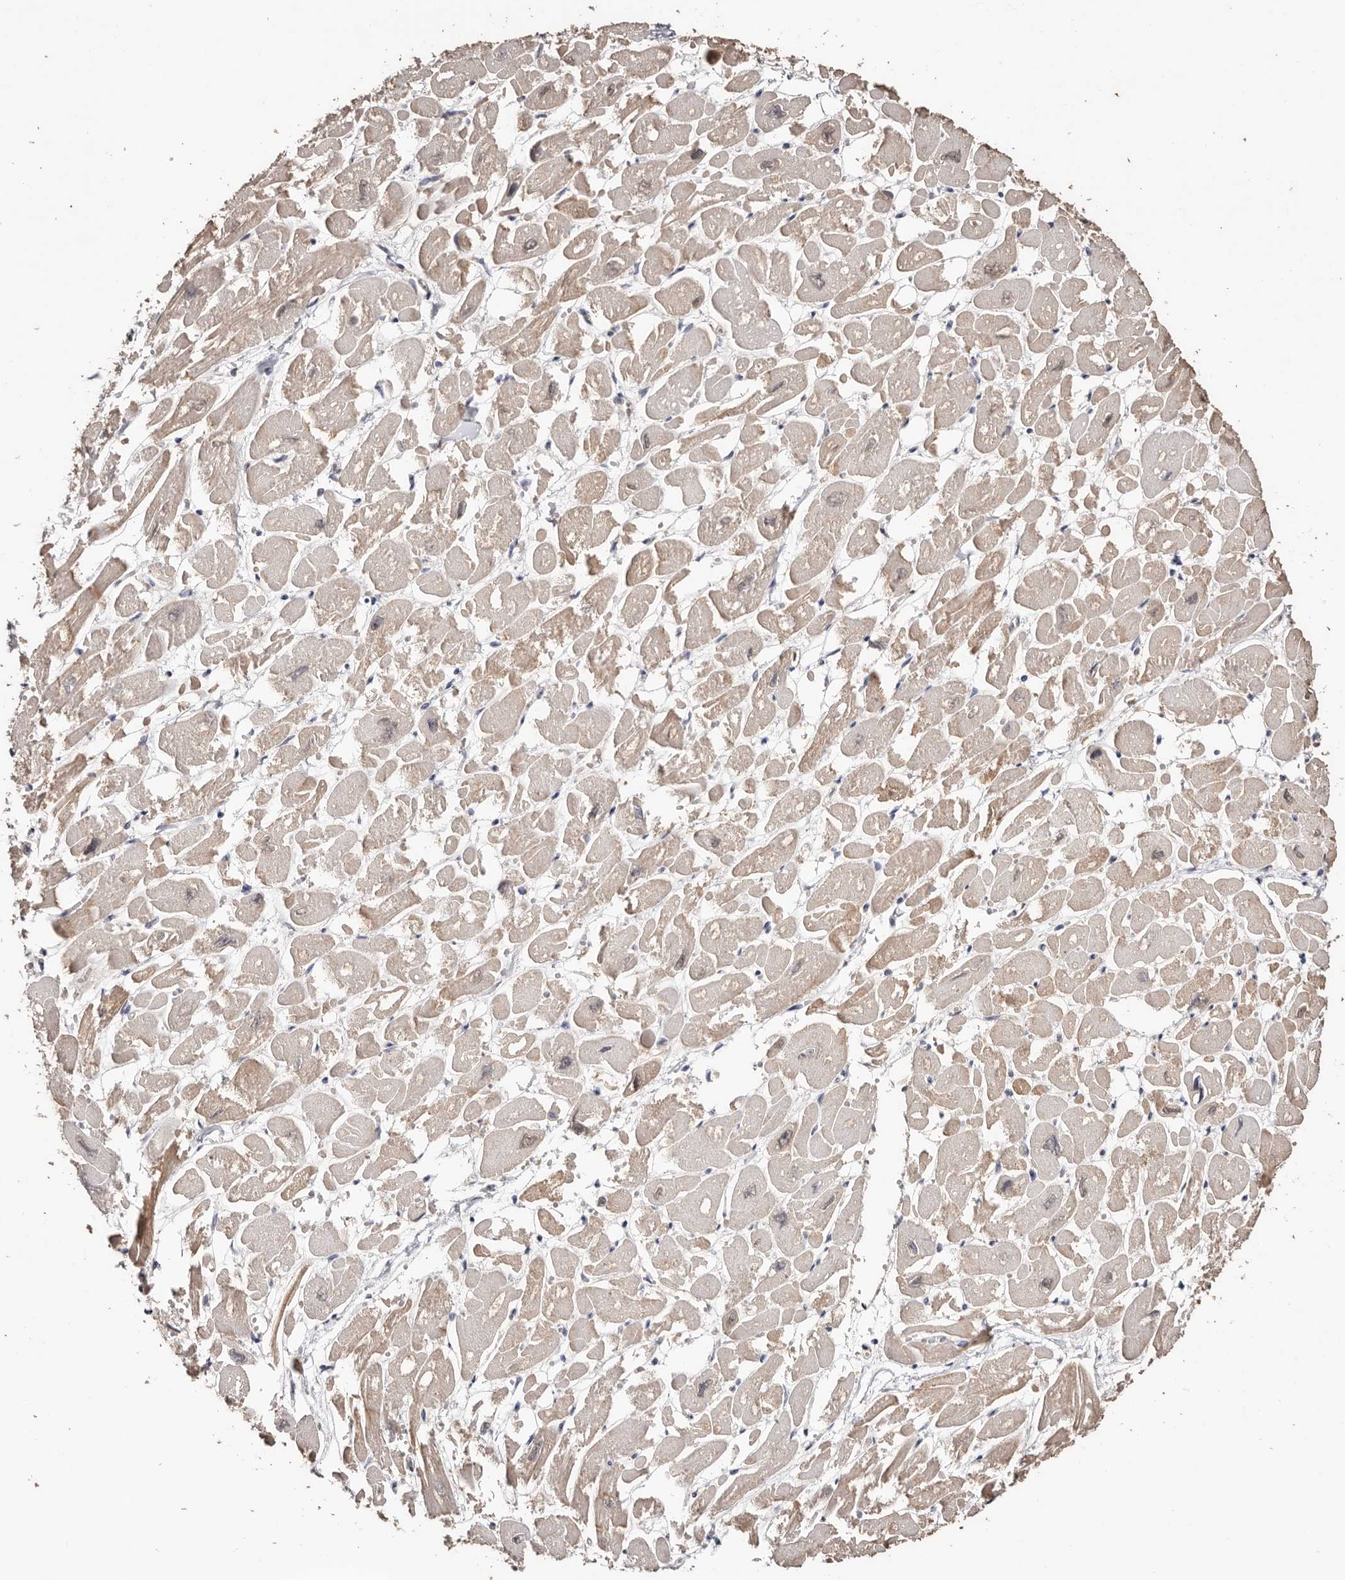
{"staining": {"intensity": "weak", "quantity": ">75%", "location": "cytoplasmic/membranous"}, "tissue": "heart muscle", "cell_type": "Cardiomyocytes", "image_type": "normal", "snomed": [{"axis": "morphology", "description": "Normal tissue, NOS"}, {"axis": "topography", "description": "Heart"}], "caption": "Protein analysis of normal heart muscle demonstrates weak cytoplasmic/membranous staining in about >75% of cardiomyocytes.", "gene": "TGM2", "patient": {"sex": "male", "age": 54}}